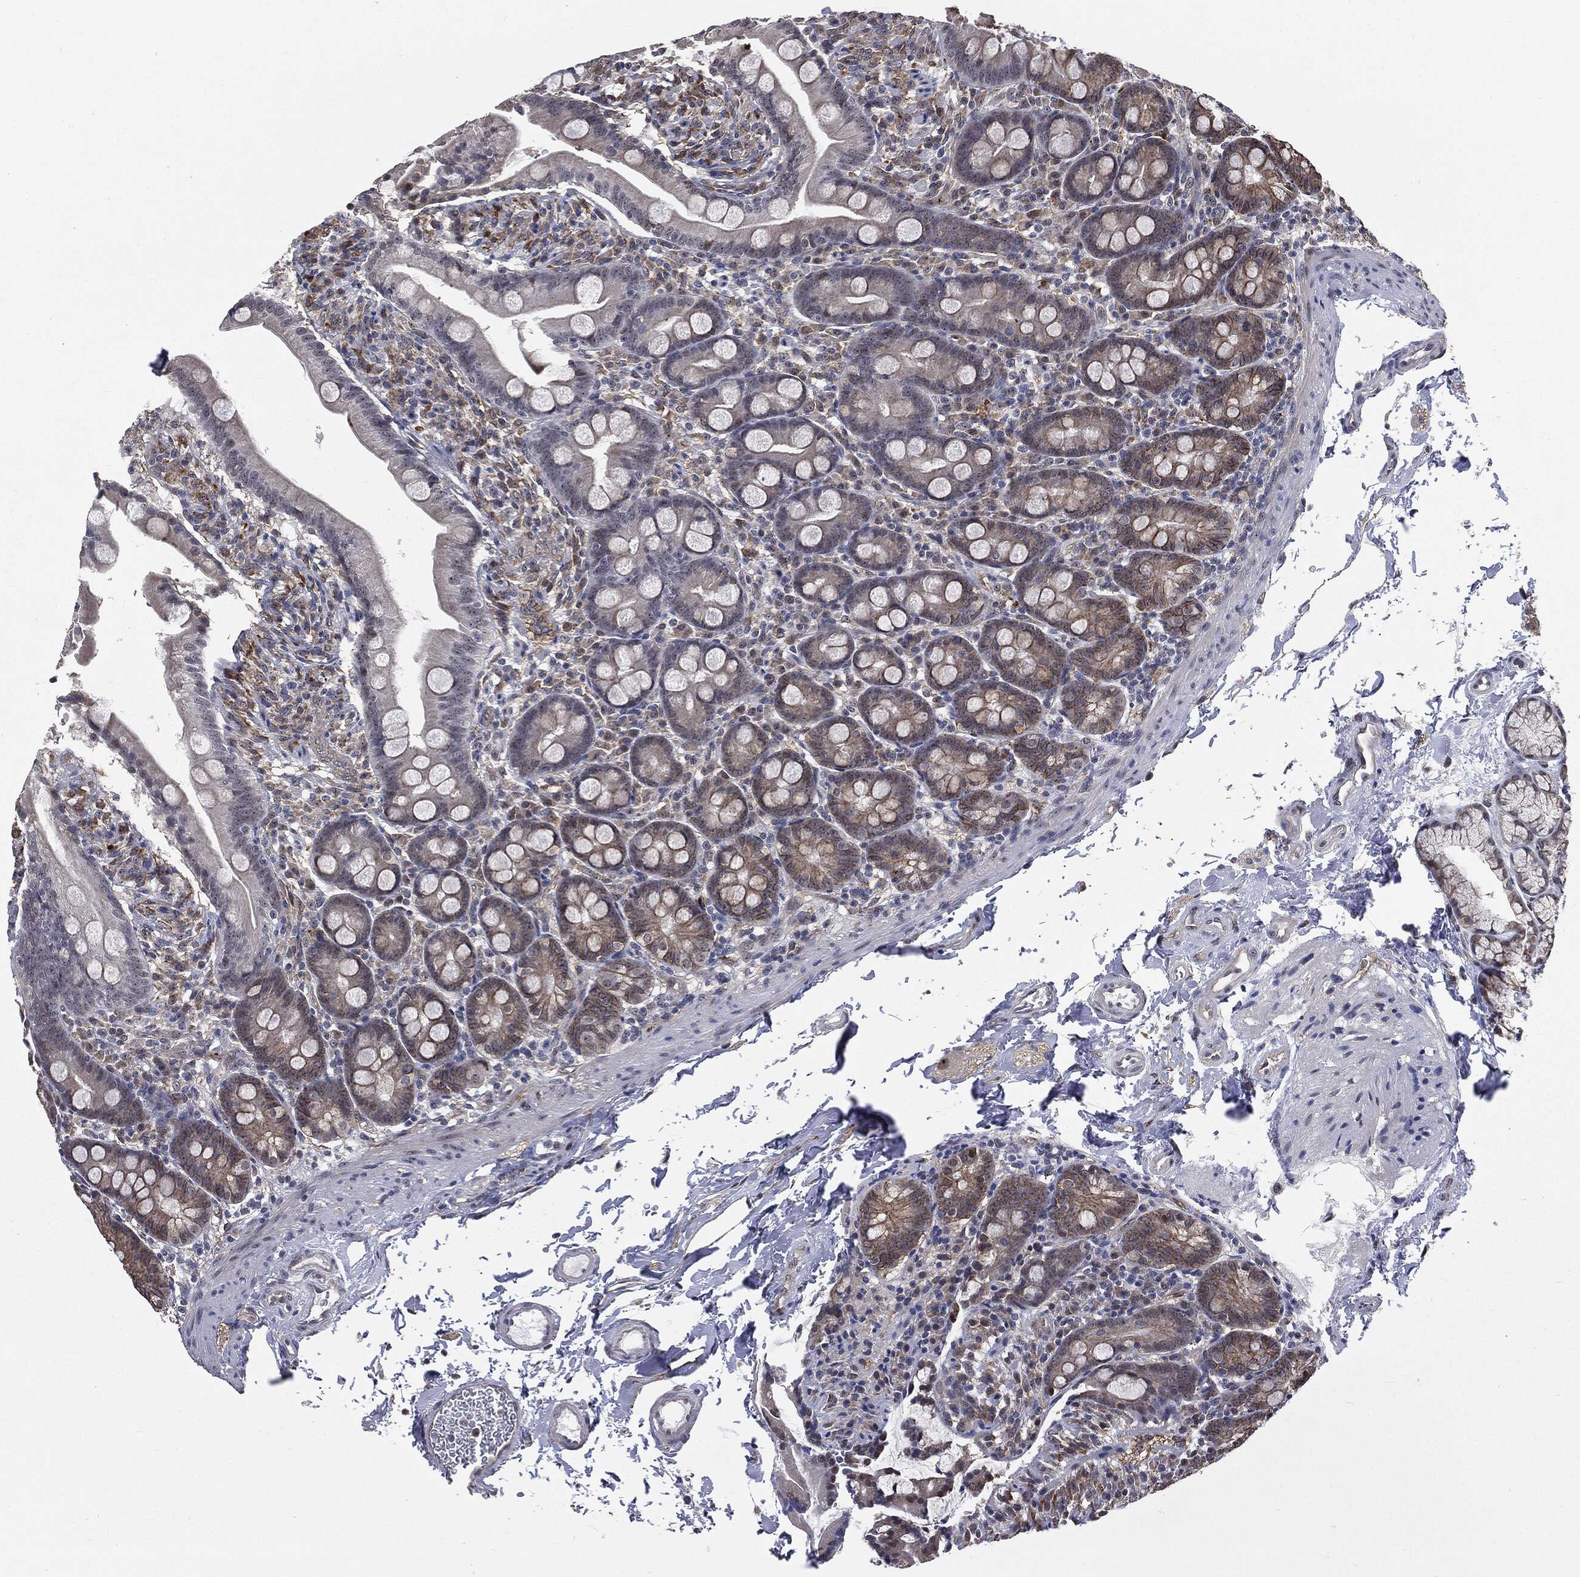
{"staining": {"intensity": "moderate", "quantity": "25%-75%", "location": "cytoplasmic/membranous"}, "tissue": "small intestine", "cell_type": "Glandular cells", "image_type": "normal", "snomed": [{"axis": "morphology", "description": "Normal tissue, NOS"}, {"axis": "topography", "description": "Small intestine"}], "caption": "A high-resolution image shows immunohistochemistry staining of unremarkable small intestine, which exhibits moderate cytoplasmic/membranous staining in approximately 25%-75% of glandular cells.", "gene": "TRMT1L", "patient": {"sex": "female", "age": 44}}